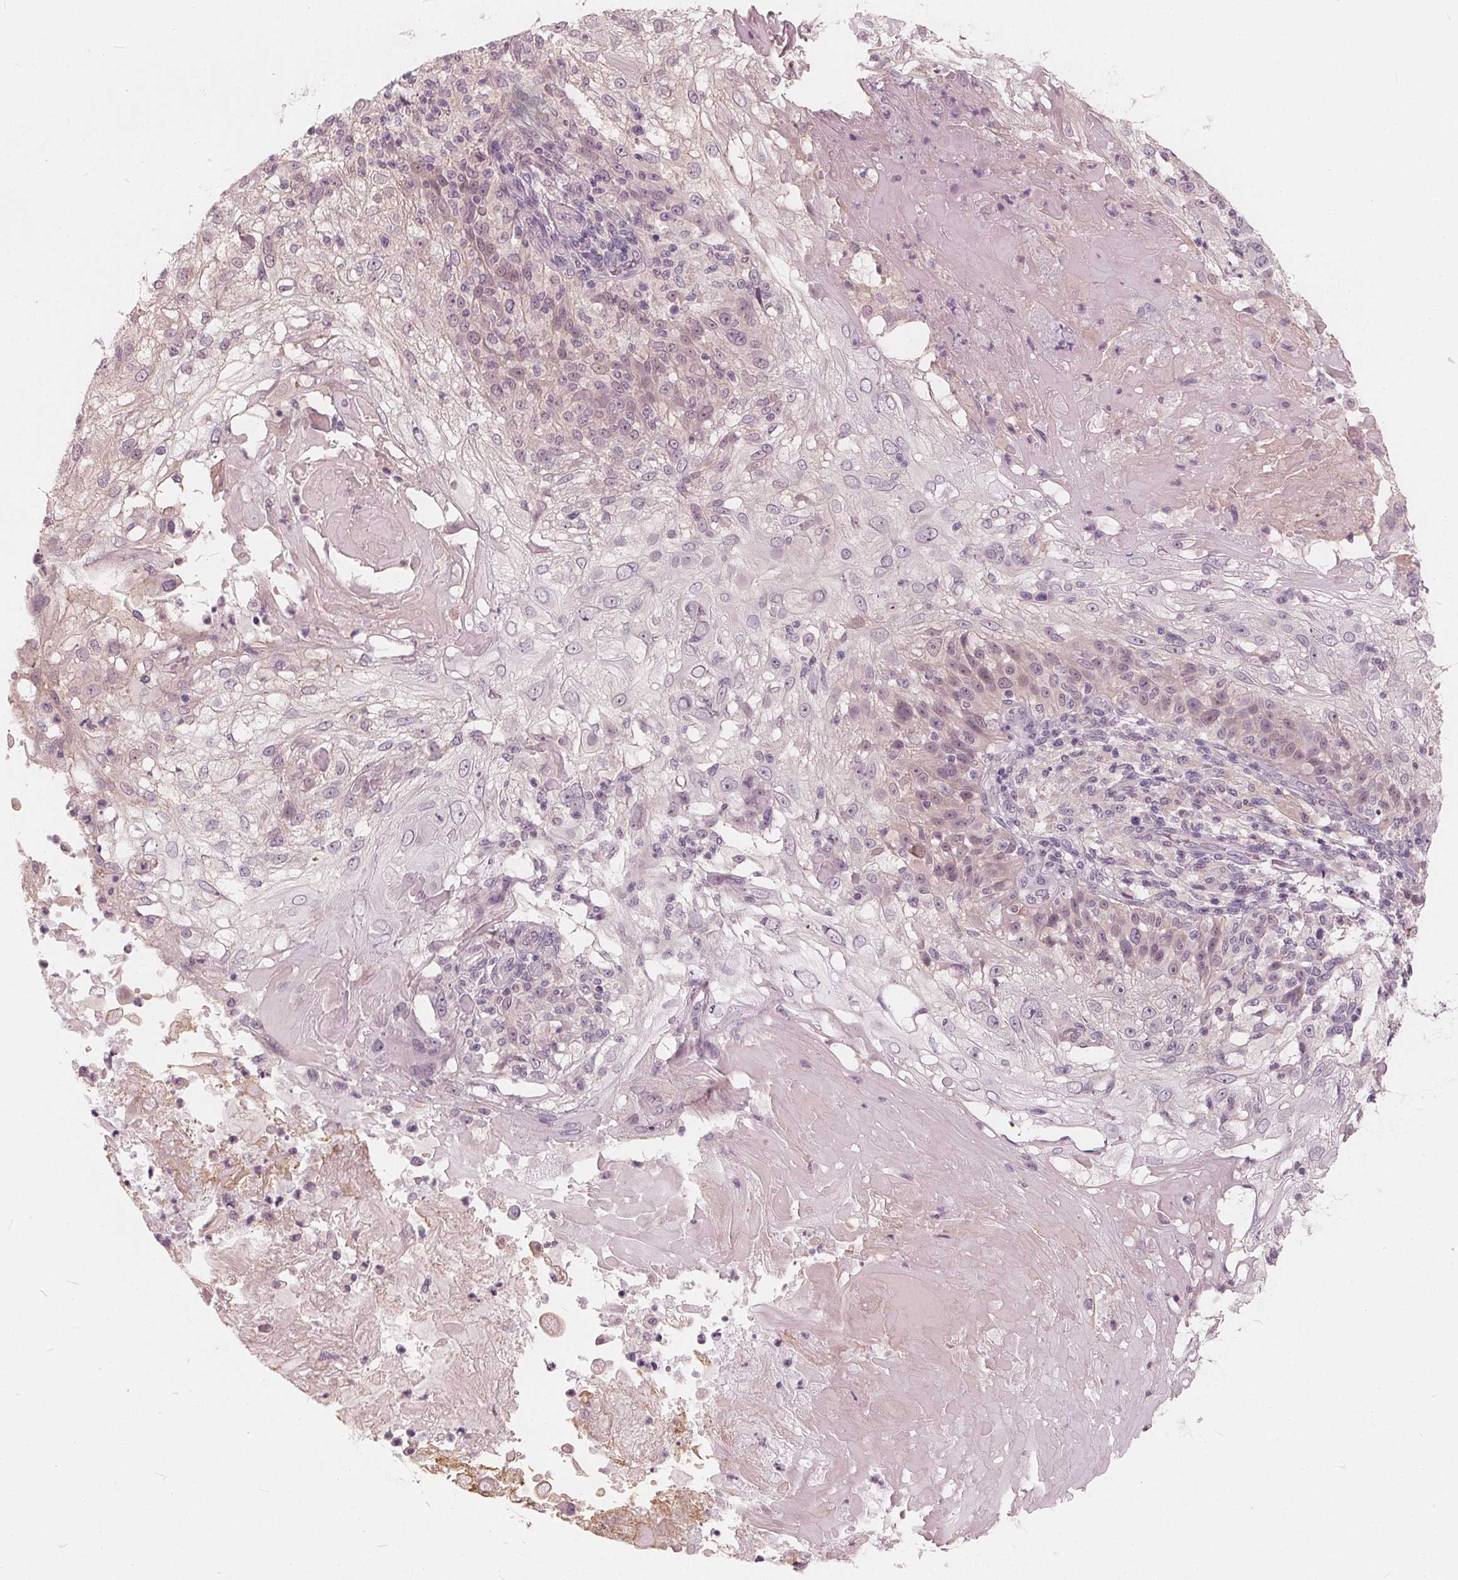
{"staining": {"intensity": "negative", "quantity": "none", "location": "none"}, "tissue": "skin cancer", "cell_type": "Tumor cells", "image_type": "cancer", "snomed": [{"axis": "morphology", "description": "Normal tissue, NOS"}, {"axis": "morphology", "description": "Squamous cell carcinoma, NOS"}, {"axis": "topography", "description": "Skin"}], "caption": "This histopathology image is of skin squamous cell carcinoma stained with IHC to label a protein in brown with the nuclei are counter-stained blue. There is no expression in tumor cells.", "gene": "SAT2", "patient": {"sex": "female", "age": 83}}